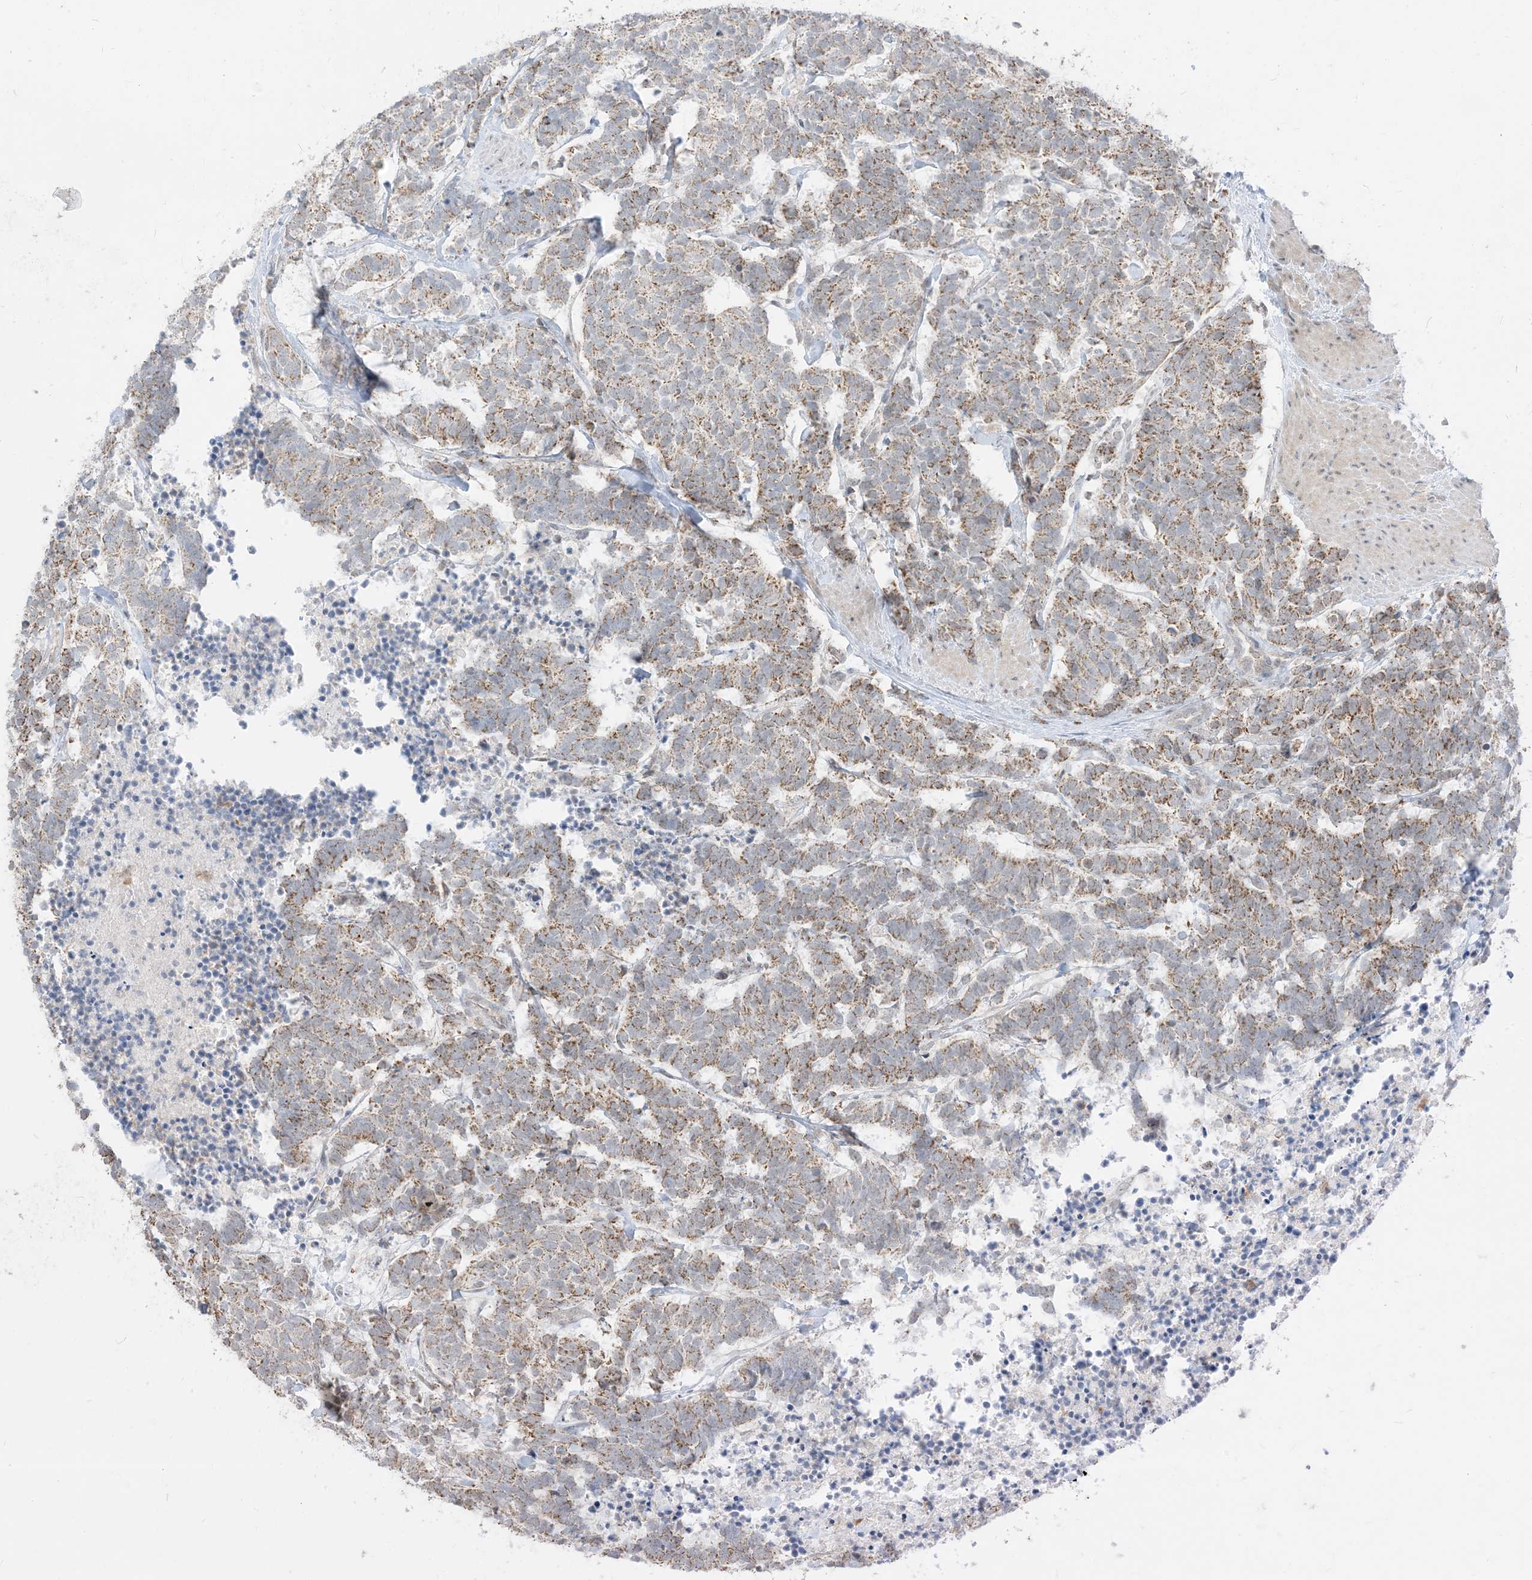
{"staining": {"intensity": "moderate", "quantity": ">75%", "location": "cytoplasmic/membranous"}, "tissue": "carcinoid", "cell_type": "Tumor cells", "image_type": "cancer", "snomed": [{"axis": "morphology", "description": "Carcinoma, NOS"}, {"axis": "morphology", "description": "Carcinoid, malignant, NOS"}, {"axis": "topography", "description": "Urinary bladder"}], "caption": "Protein staining of carcinoma tissue exhibits moderate cytoplasmic/membranous staining in about >75% of tumor cells.", "gene": "KANSL3", "patient": {"sex": "male", "age": 57}}